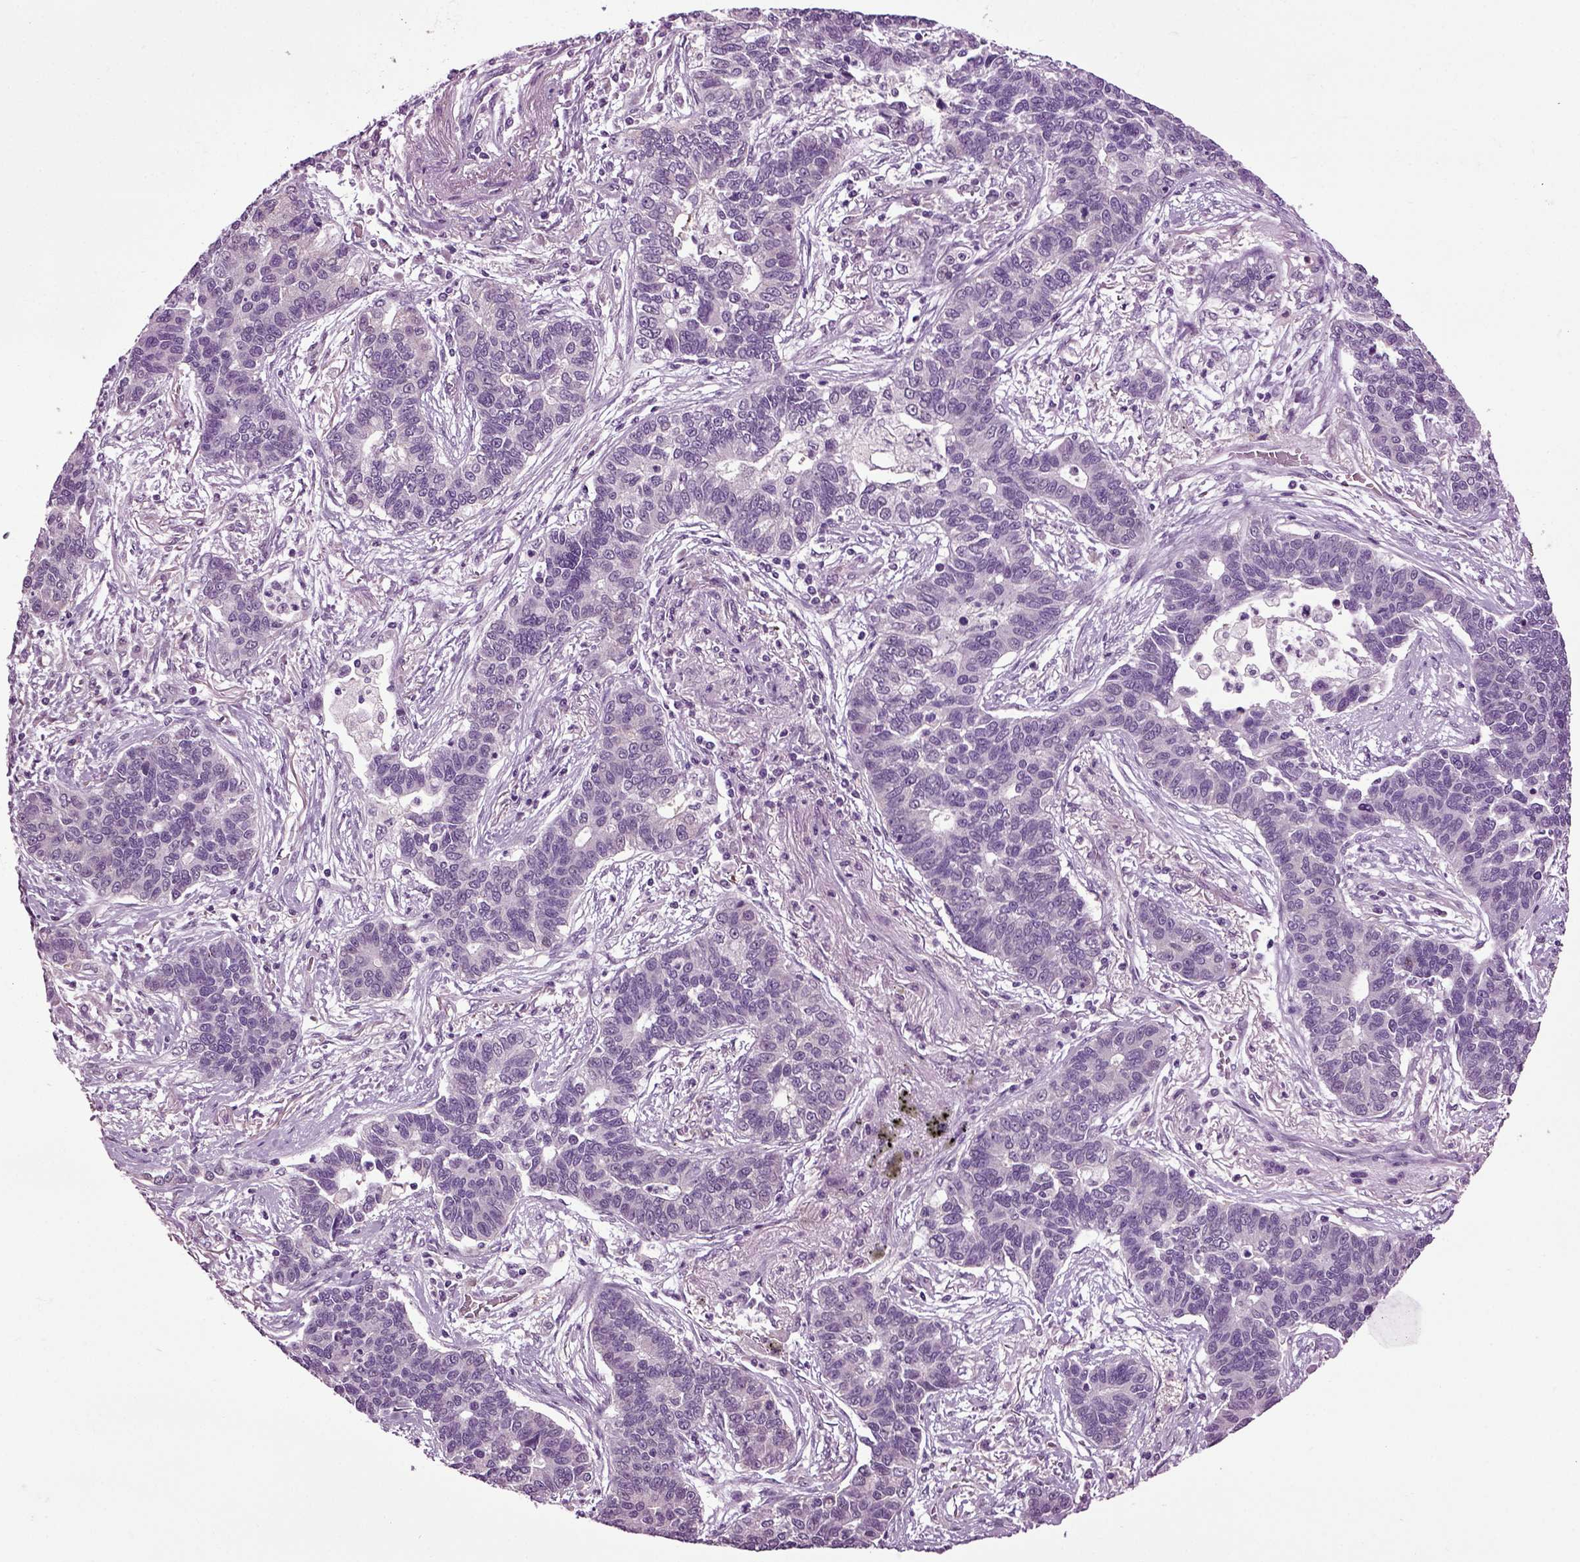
{"staining": {"intensity": "negative", "quantity": "none", "location": "none"}, "tissue": "lung cancer", "cell_type": "Tumor cells", "image_type": "cancer", "snomed": [{"axis": "morphology", "description": "Adenocarcinoma, NOS"}, {"axis": "topography", "description": "Lung"}], "caption": "This is an immunohistochemistry (IHC) photomicrograph of human lung cancer (adenocarcinoma). There is no positivity in tumor cells.", "gene": "PLCH2", "patient": {"sex": "female", "age": 57}}